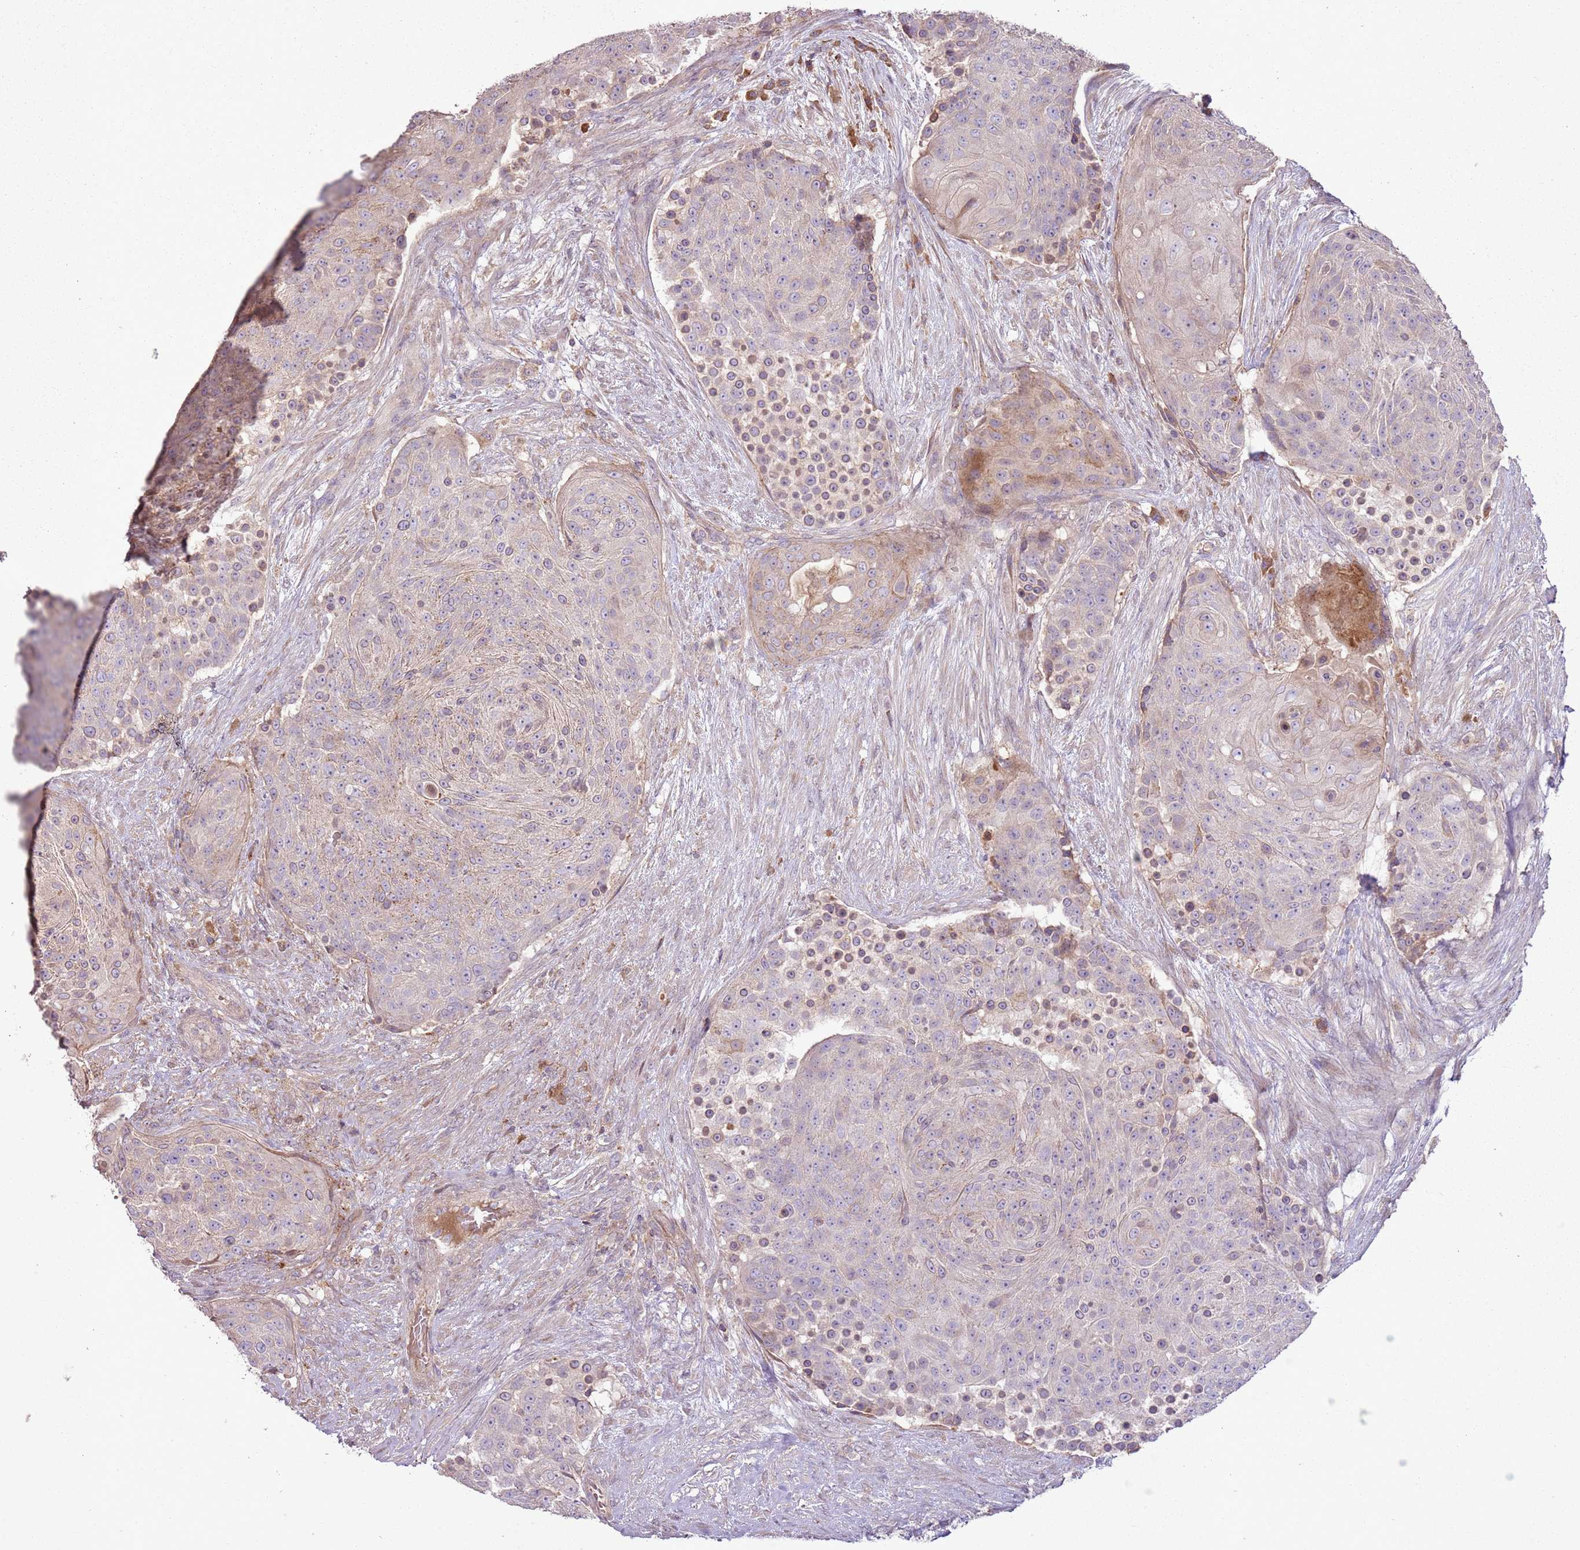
{"staining": {"intensity": "moderate", "quantity": "<25%", "location": "cytoplasmic/membranous"}, "tissue": "urothelial cancer", "cell_type": "Tumor cells", "image_type": "cancer", "snomed": [{"axis": "morphology", "description": "Urothelial carcinoma, High grade"}, {"axis": "topography", "description": "Urinary bladder"}], "caption": "A photomicrograph showing moderate cytoplasmic/membranous staining in about <25% of tumor cells in urothelial carcinoma (high-grade), as visualized by brown immunohistochemical staining.", "gene": "ANKRD24", "patient": {"sex": "female", "age": 63}}